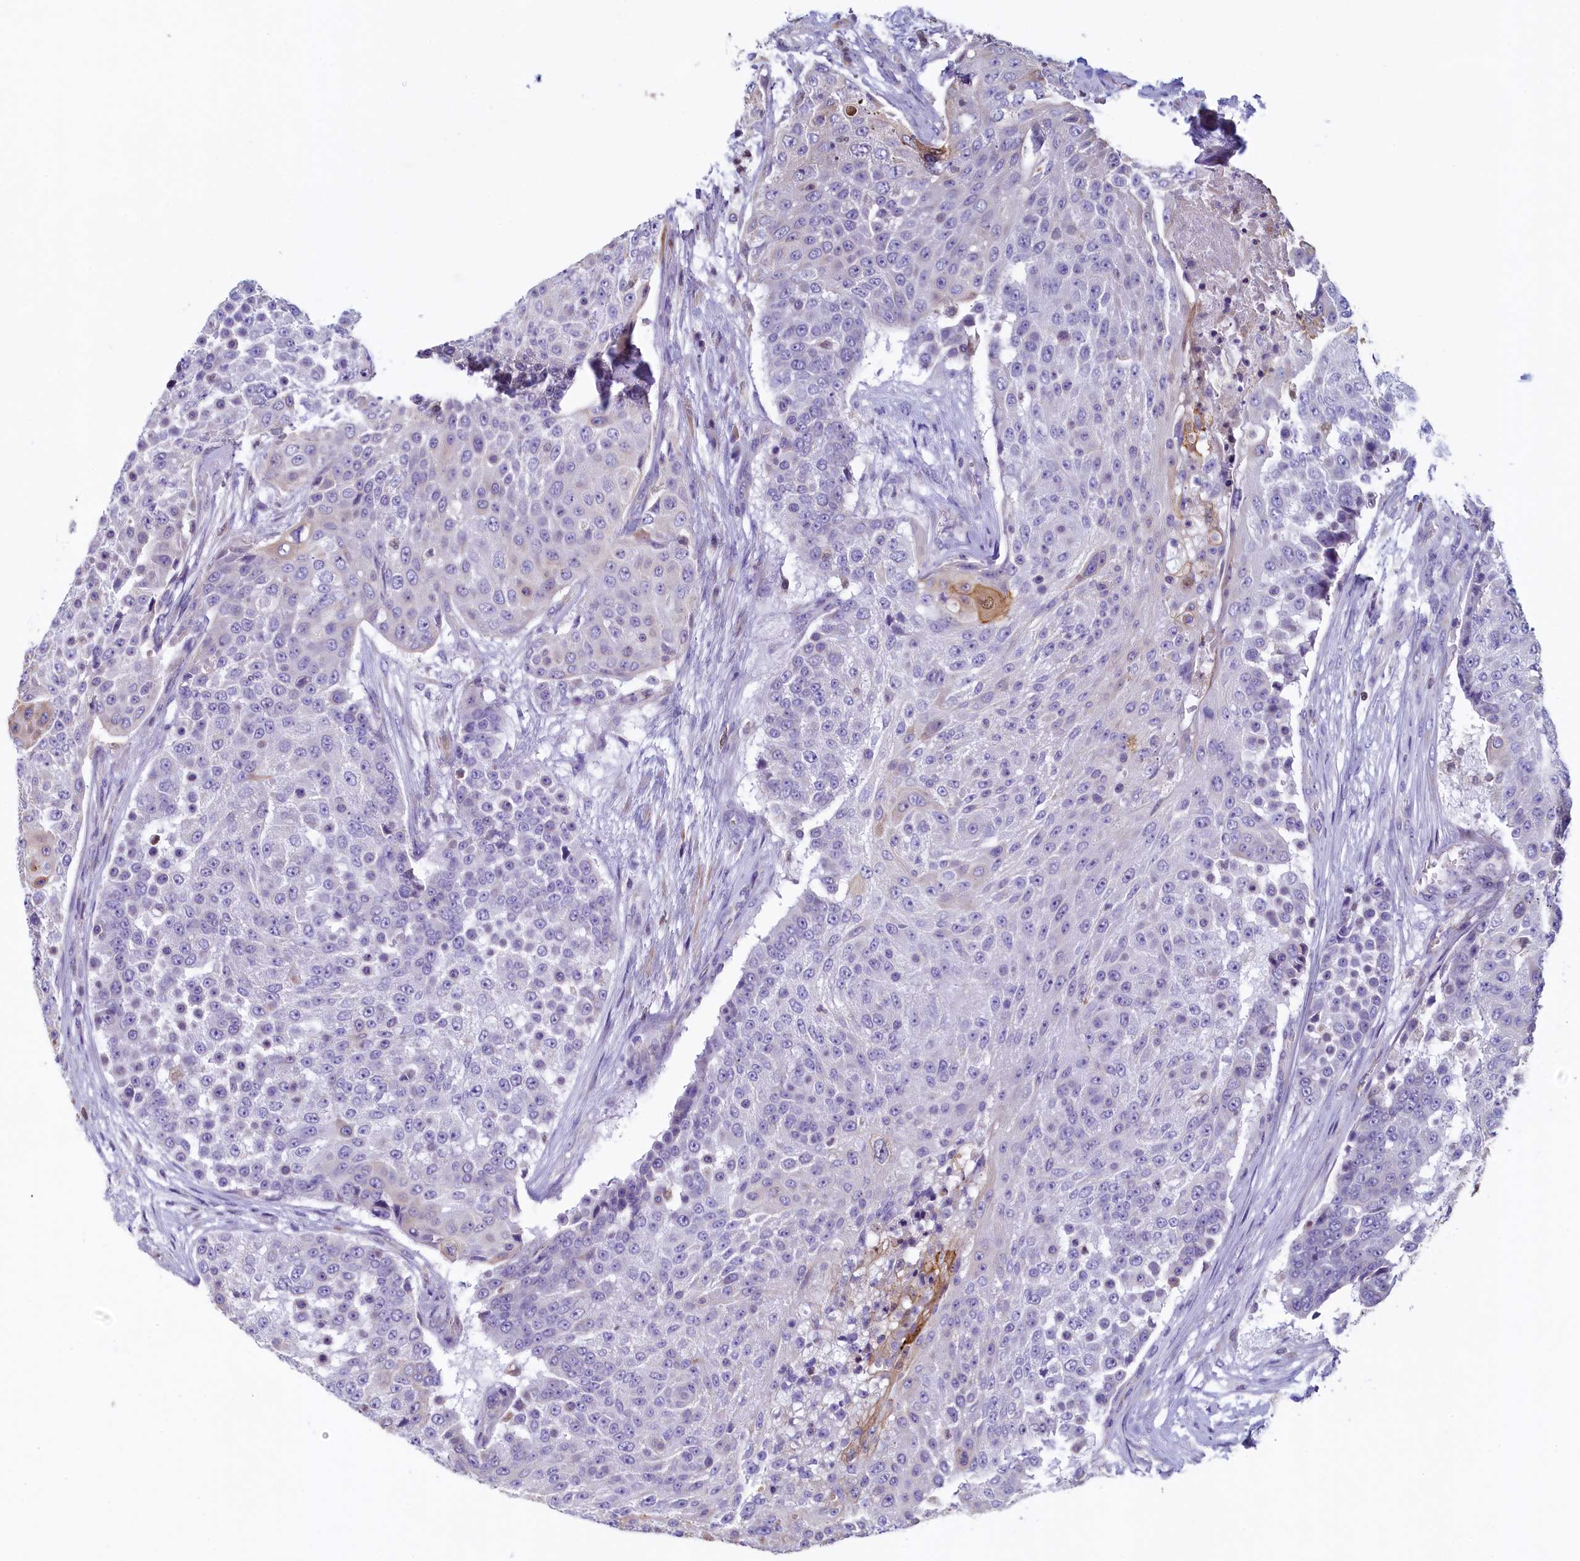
{"staining": {"intensity": "negative", "quantity": "none", "location": "none"}, "tissue": "urothelial cancer", "cell_type": "Tumor cells", "image_type": "cancer", "snomed": [{"axis": "morphology", "description": "Urothelial carcinoma, High grade"}, {"axis": "topography", "description": "Urinary bladder"}], "caption": "Immunohistochemistry histopathology image of neoplastic tissue: urothelial cancer stained with DAB (3,3'-diaminobenzidine) displays no significant protein staining in tumor cells.", "gene": "TRAF3IP3", "patient": {"sex": "female", "age": 63}}